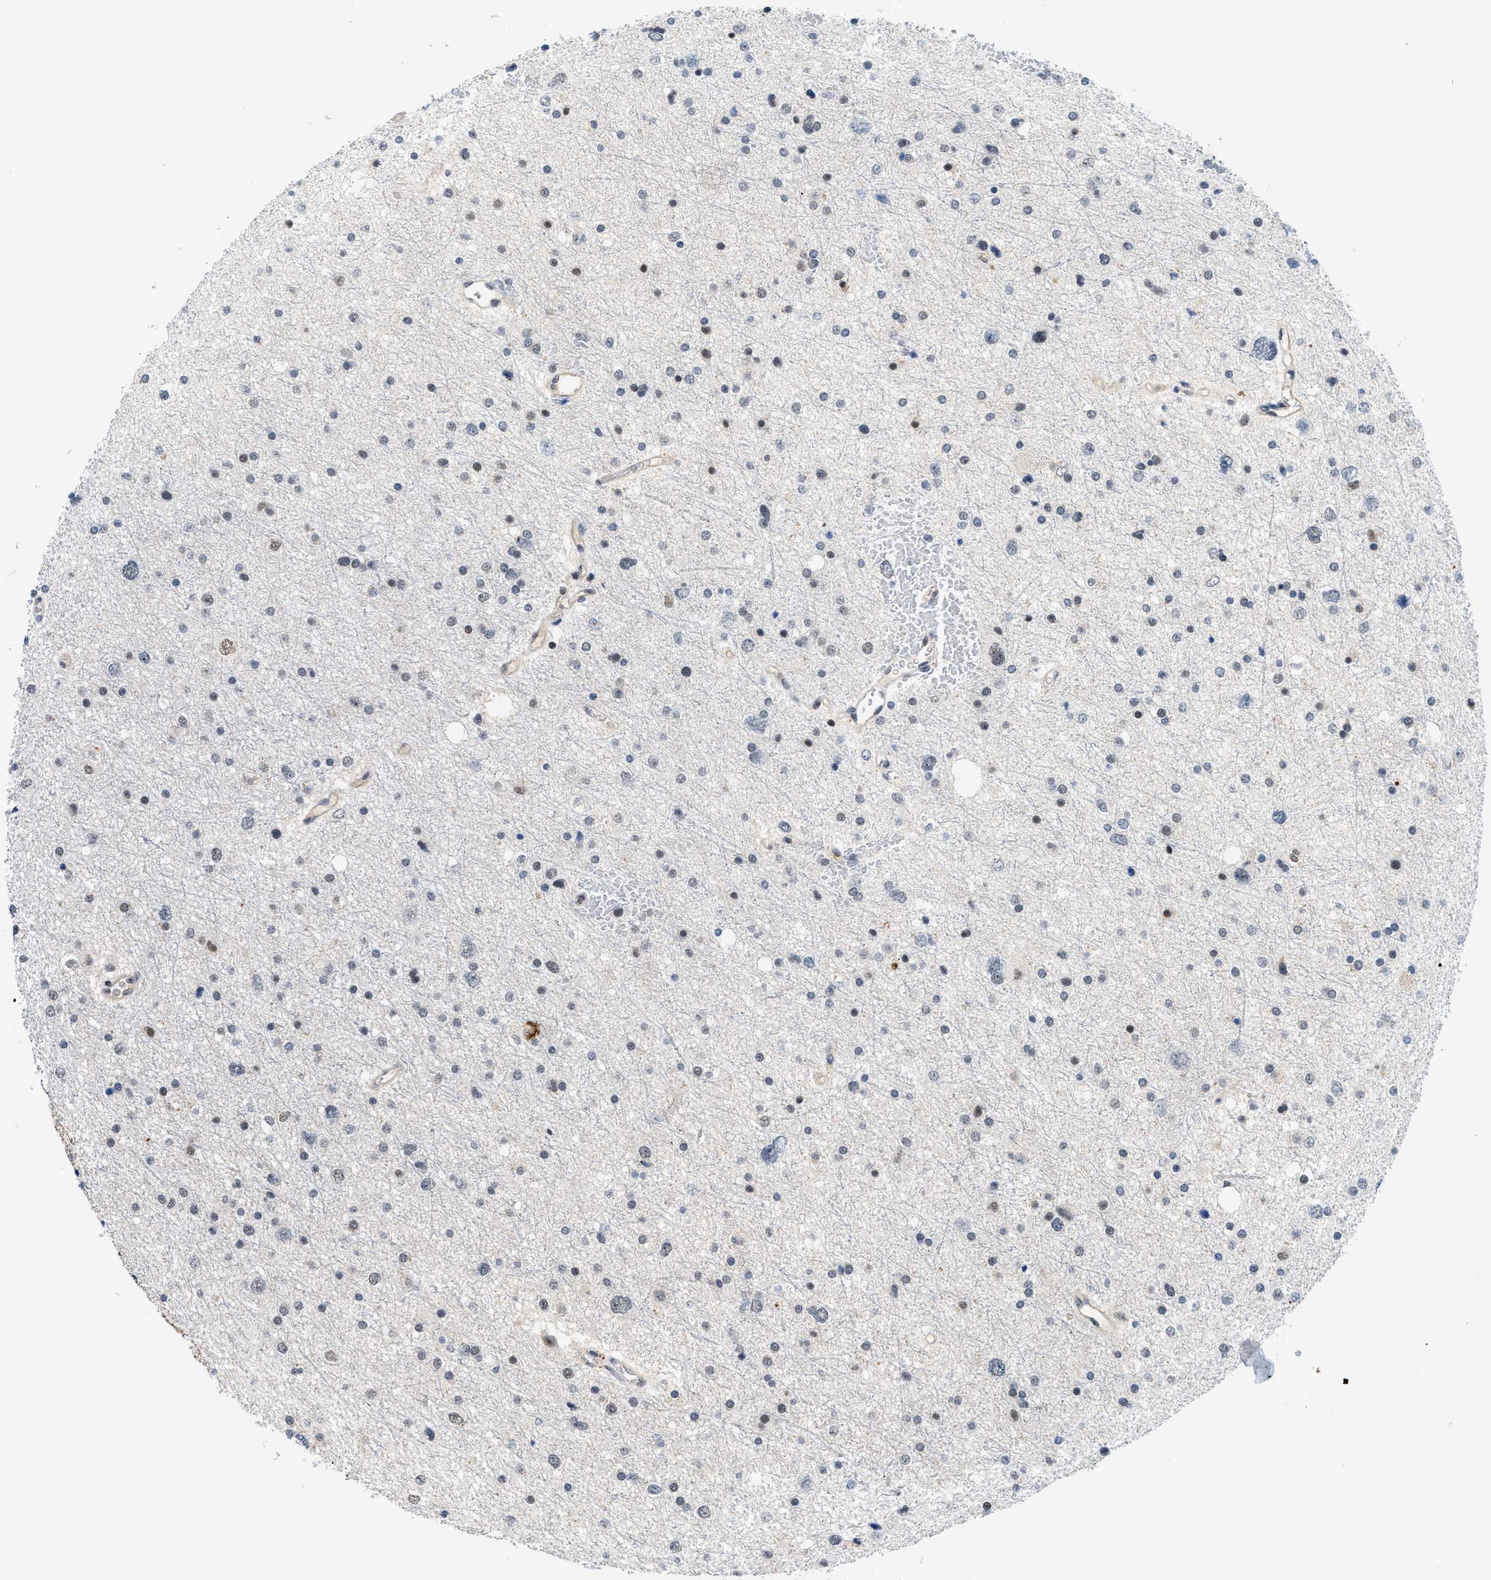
{"staining": {"intensity": "weak", "quantity": "<25%", "location": "nuclear"}, "tissue": "glioma", "cell_type": "Tumor cells", "image_type": "cancer", "snomed": [{"axis": "morphology", "description": "Glioma, malignant, Low grade"}, {"axis": "topography", "description": "Brain"}], "caption": "Image shows no protein expression in tumor cells of glioma tissue. (DAB (3,3'-diaminobenzidine) IHC, high magnification).", "gene": "SLC29A2", "patient": {"sex": "female", "age": 37}}